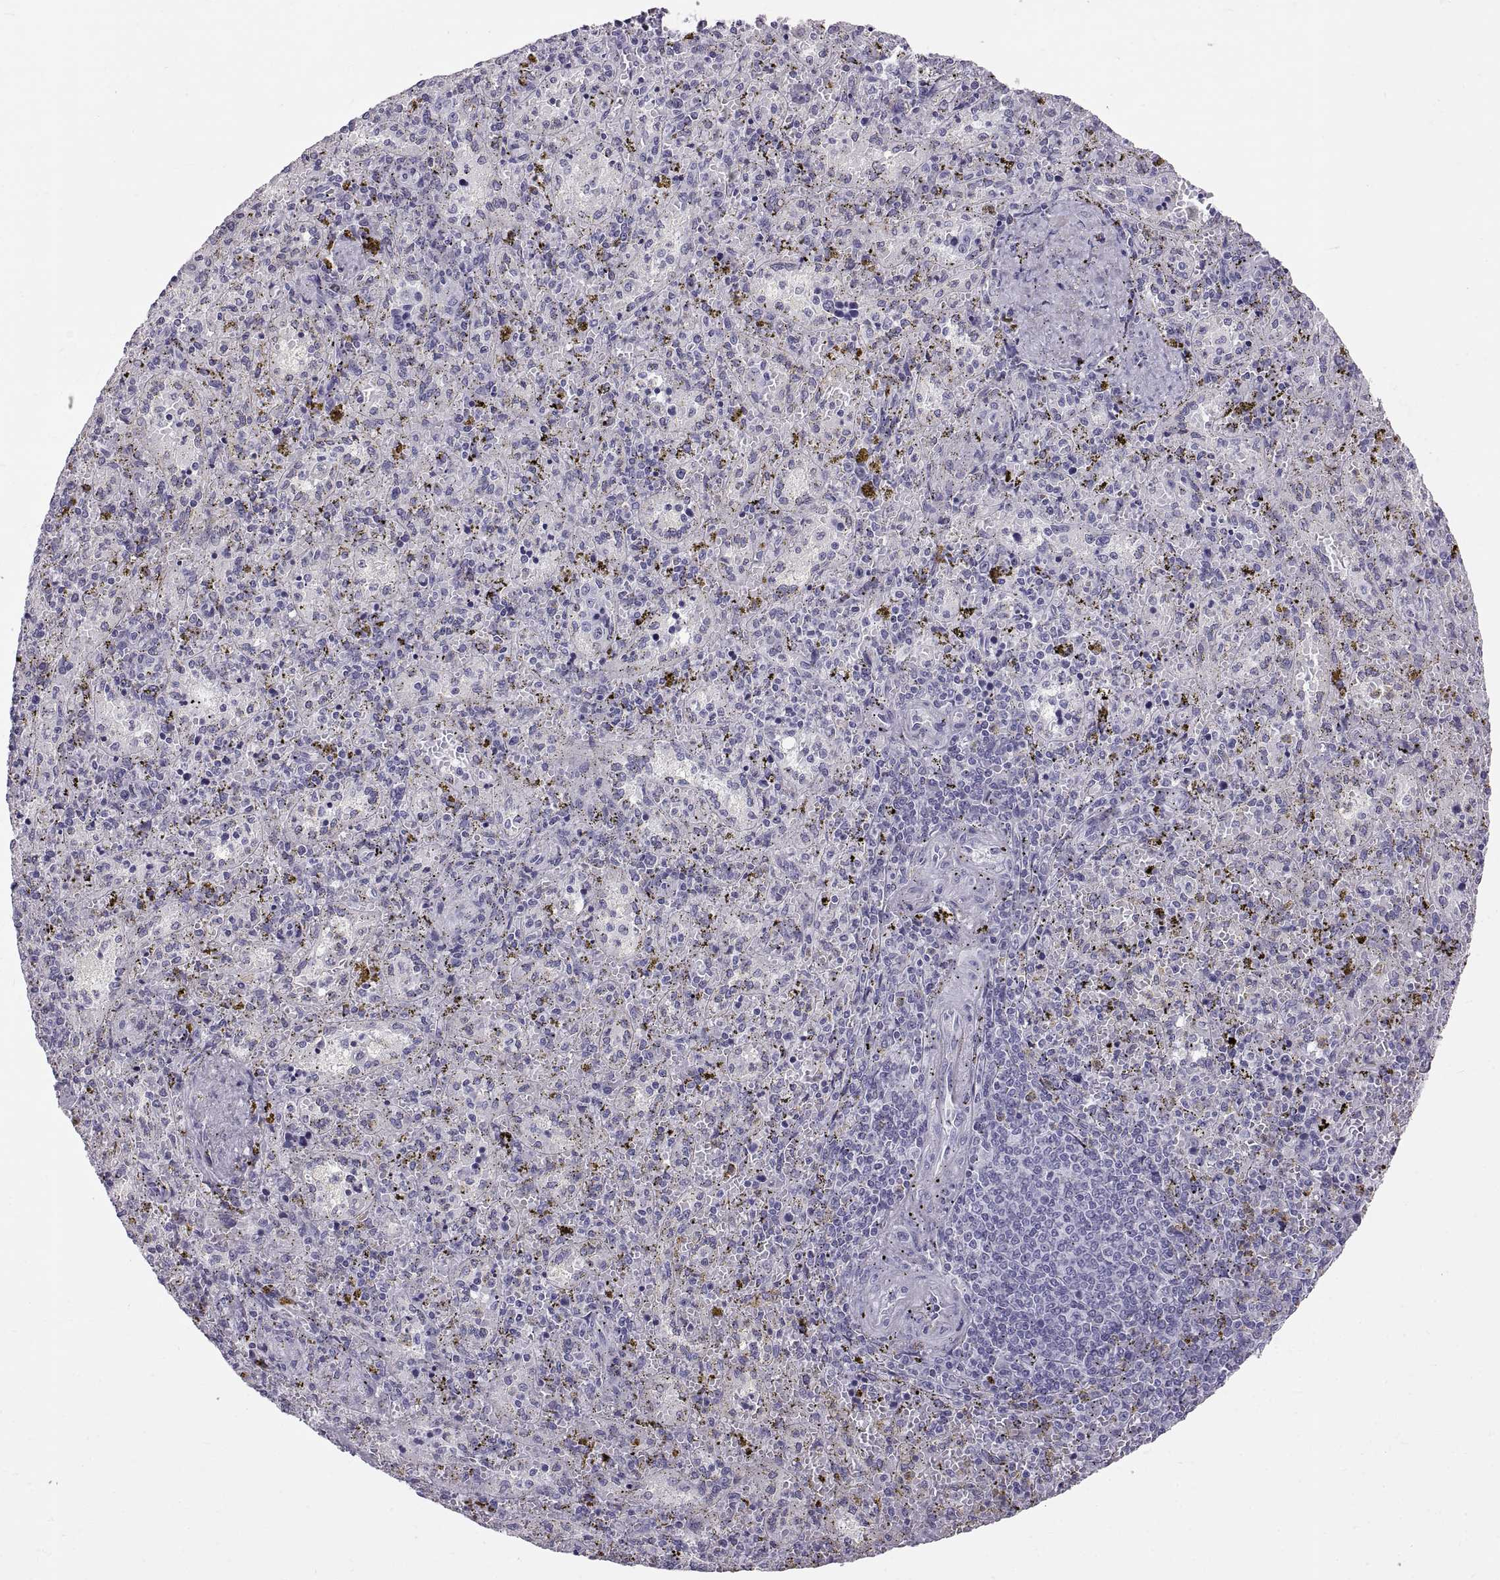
{"staining": {"intensity": "negative", "quantity": "none", "location": "none"}, "tissue": "spleen", "cell_type": "Cells in red pulp", "image_type": "normal", "snomed": [{"axis": "morphology", "description": "Normal tissue, NOS"}, {"axis": "topography", "description": "Spleen"}], "caption": "Cells in red pulp are negative for brown protein staining in normal spleen. The staining was performed using DAB (3,3'-diaminobenzidine) to visualize the protein expression in brown, while the nuclei were stained in blue with hematoxylin (Magnification: 20x).", "gene": "WFDC8", "patient": {"sex": "female", "age": 50}}